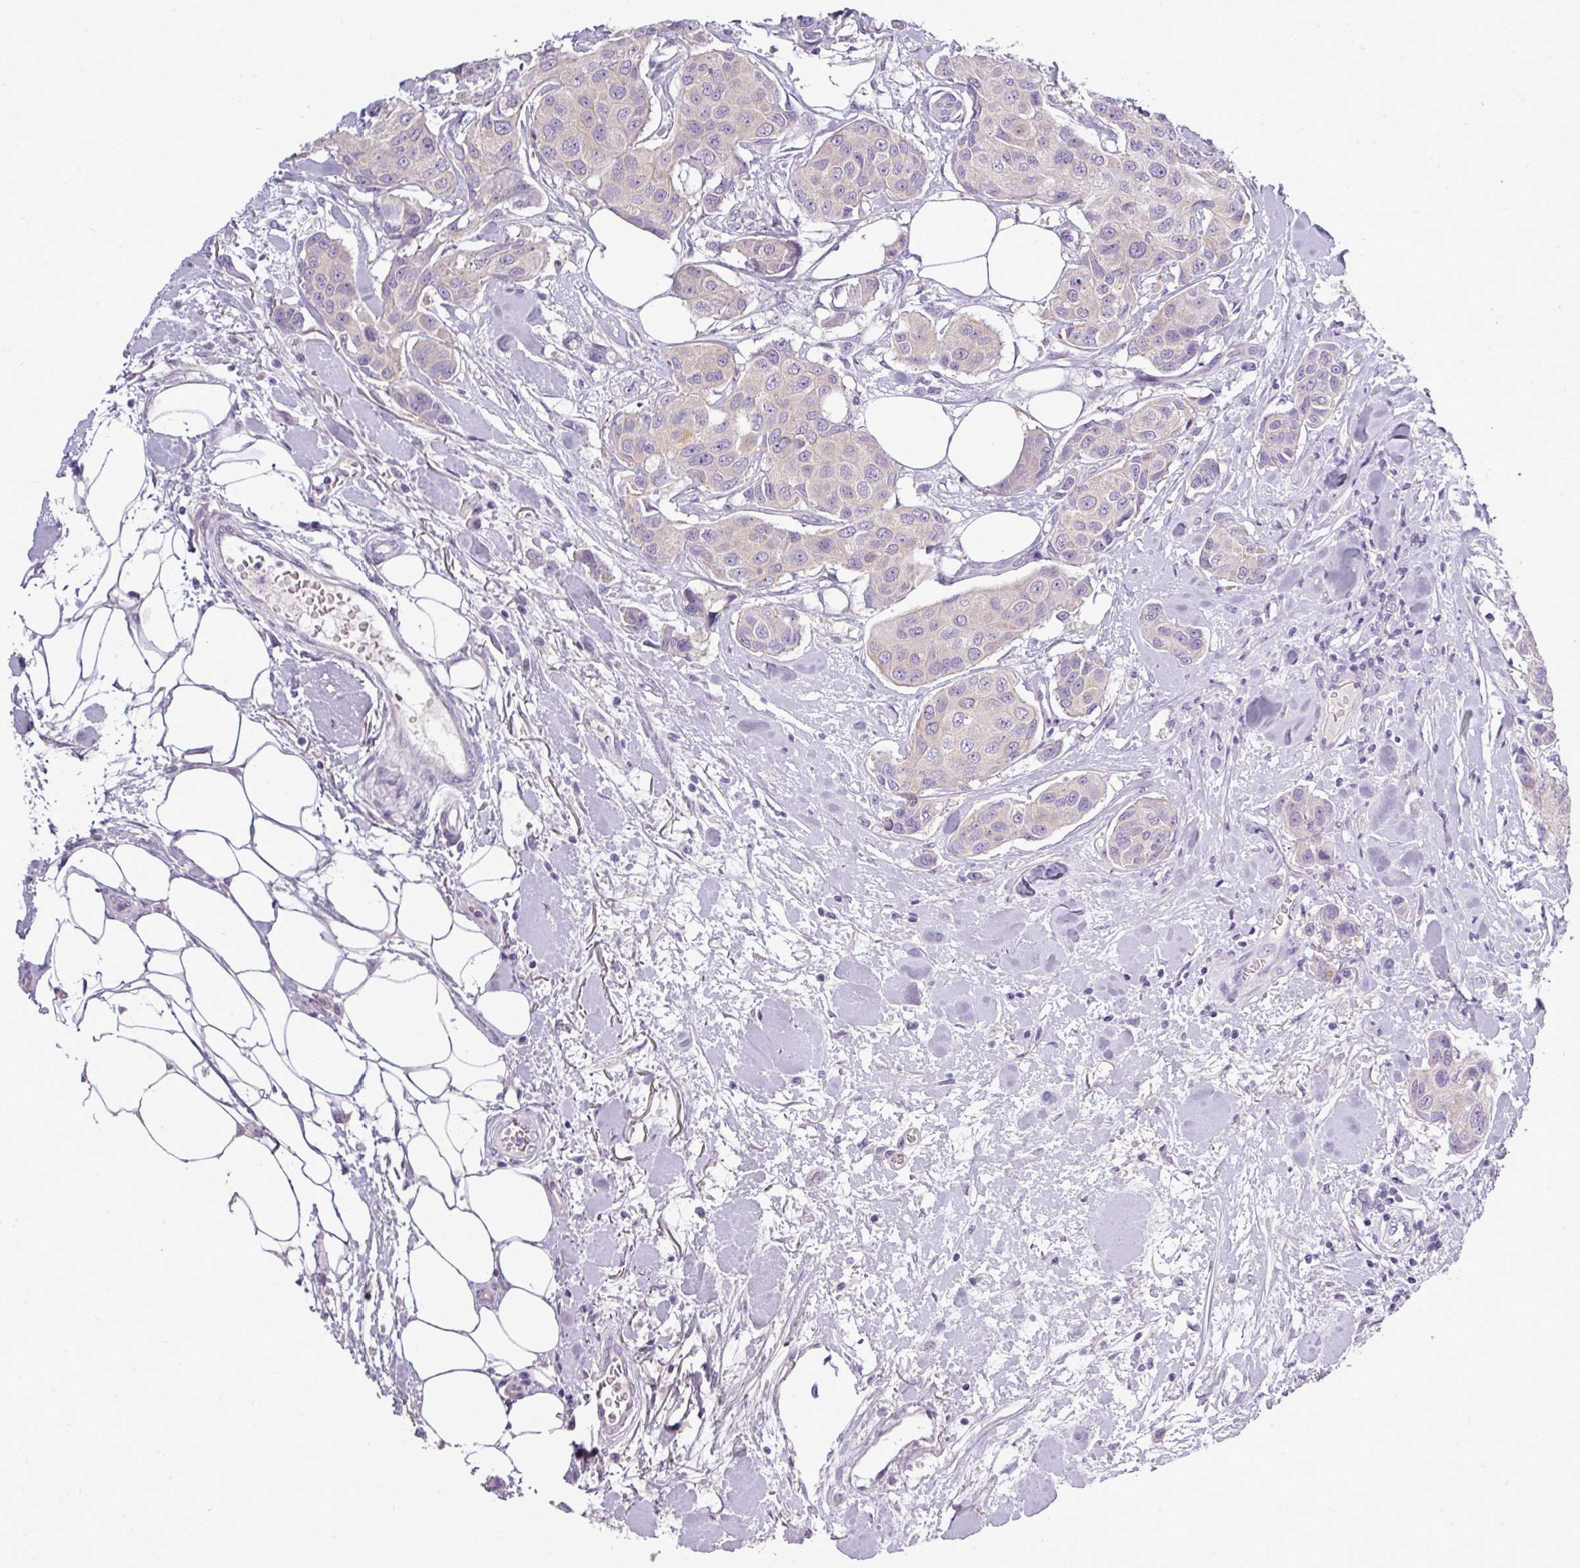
{"staining": {"intensity": "weak", "quantity": "25%-75%", "location": "cytoplasmic/membranous"}, "tissue": "breast cancer", "cell_type": "Tumor cells", "image_type": "cancer", "snomed": [{"axis": "morphology", "description": "Duct carcinoma"}, {"axis": "topography", "description": "Breast"}, {"axis": "topography", "description": "Lymph node"}], "caption": "The histopathology image demonstrates immunohistochemical staining of breast cancer (intraductal carcinoma). There is weak cytoplasmic/membranous positivity is identified in about 25%-75% of tumor cells.", "gene": "DNAAF9", "patient": {"sex": "female", "age": 80}}